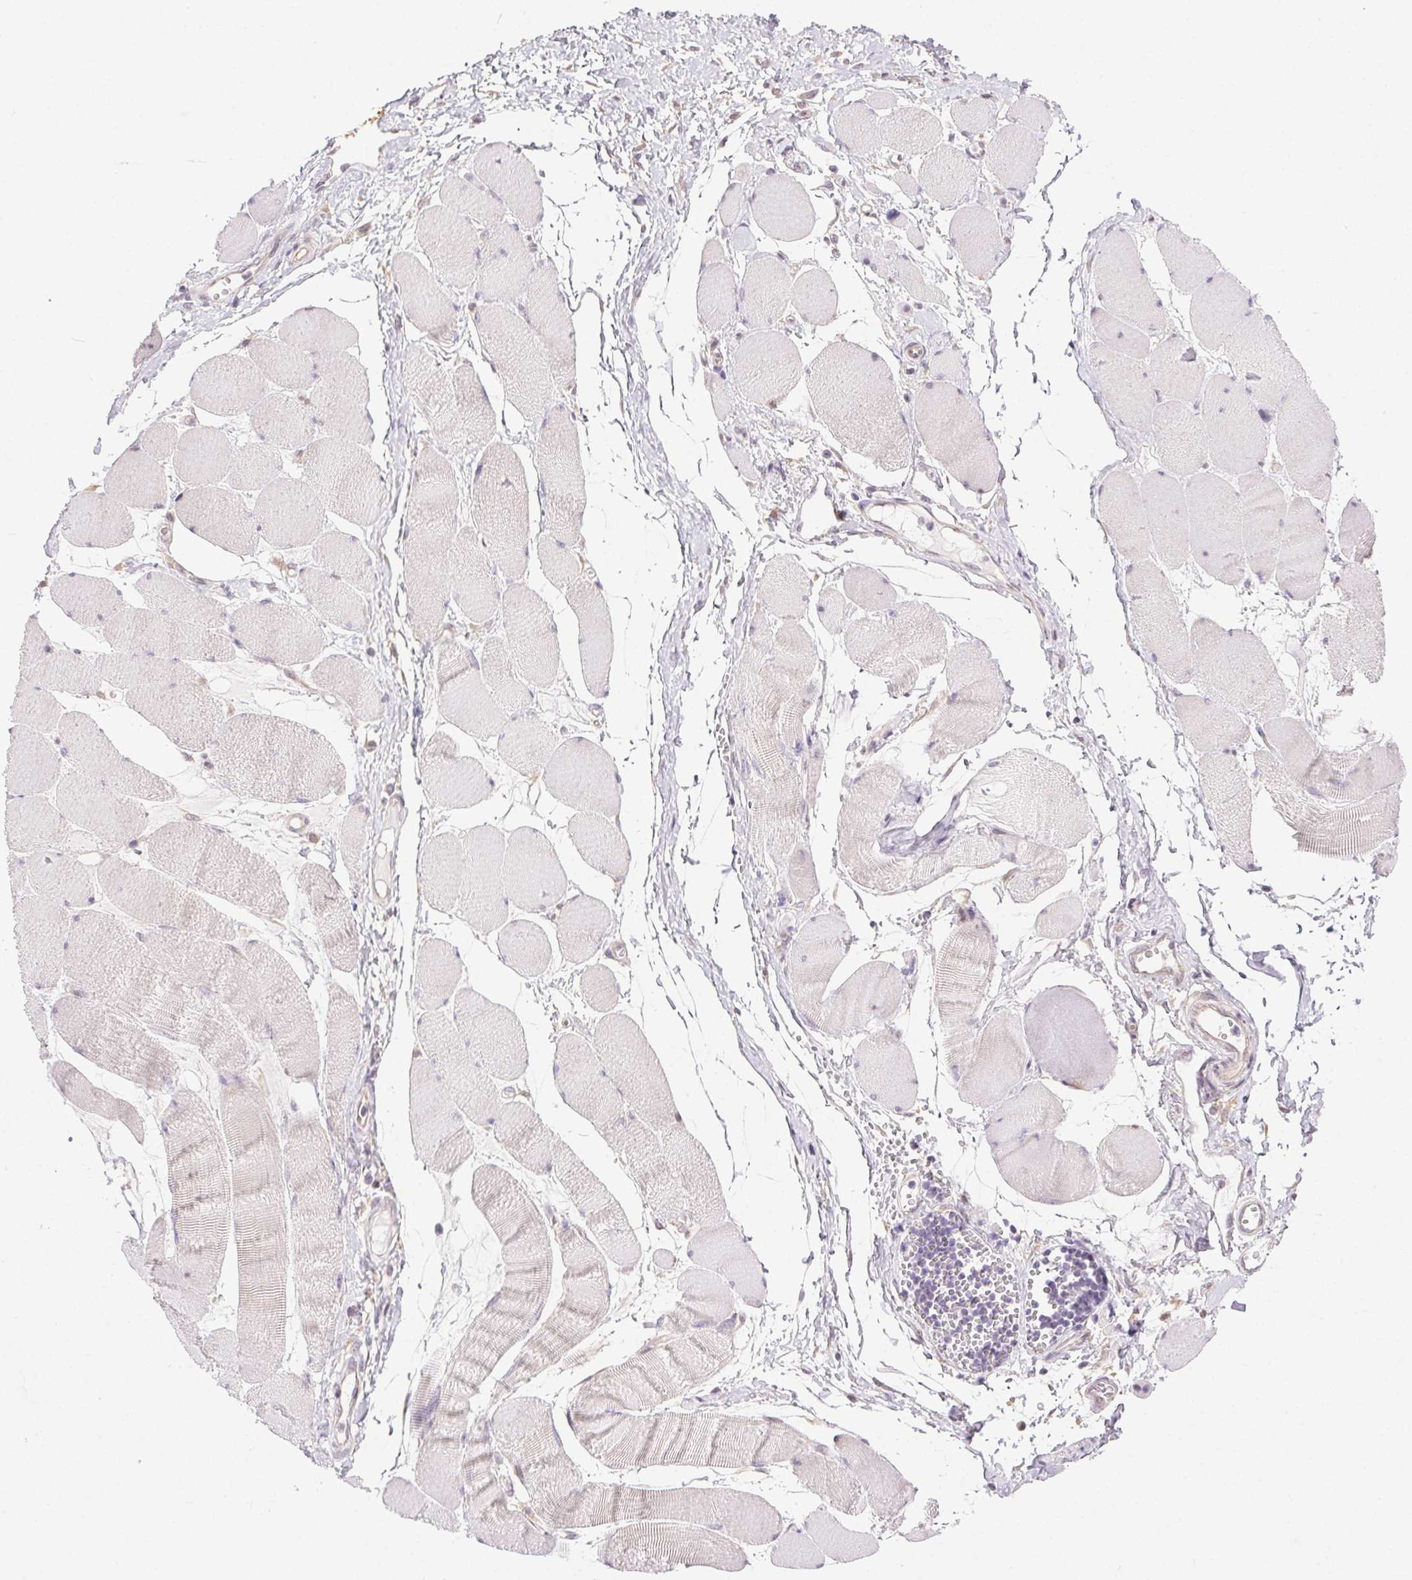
{"staining": {"intensity": "weak", "quantity": "<25%", "location": "cytoplasmic/membranous"}, "tissue": "skeletal muscle", "cell_type": "Myocytes", "image_type": "normal", "snomed": [{"axis": "morphology", "description": "Normal tissue, NOS"}, {"axis": "topography", "description": "Skeletal muscle"}], "caption": "Immunohistochemistry micrograph of benign human skeletal muscle stained for a protein (brown), which shows no staining in myocytes.", "gene": "SYT11", "patient": {"sex": "female", "age": 75}}